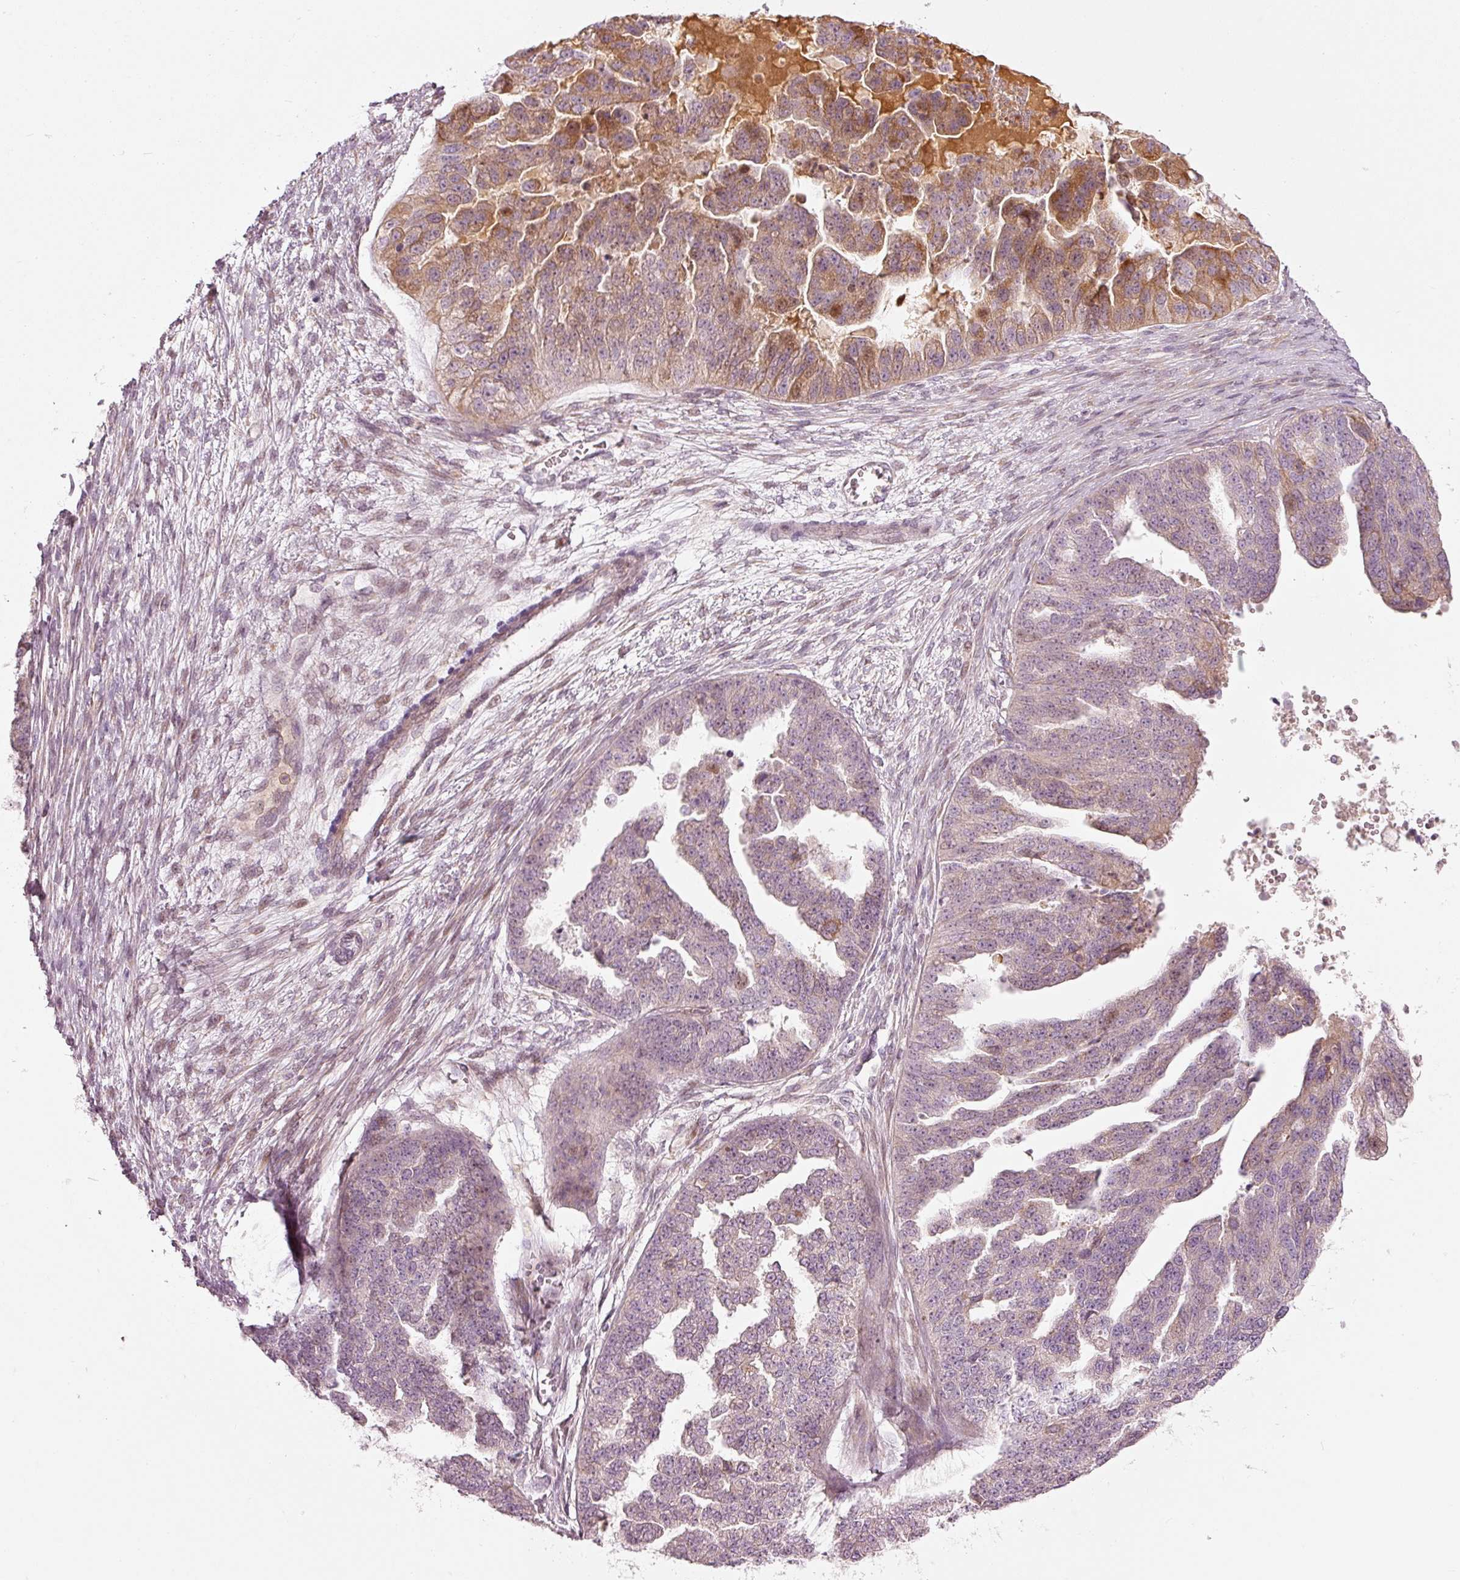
{"staining": {"intensity": "moderate", "quantity": "<25%", "location": "cytoplasmic/membranous"}, "tissue": "ovarian cancer", "cell_type": "Tumor cells", "image_type": "cancer", "snomed": [{"axis": "morphology", "description": "Cystadenocarcinoma, serous, NOS"}, {"axis": "topography", "description": "Ovary"}], "caption": "A high-resolution histopathology image shows immunohistochemistry staining of ovarian serous cystadenocarcinoma, which demonstrates moderate cytoplasmic/membranous staining in about <25% of tumor cells.", "gene": "SLC20A1", "patient": {"sex": "female", "age": 58}}